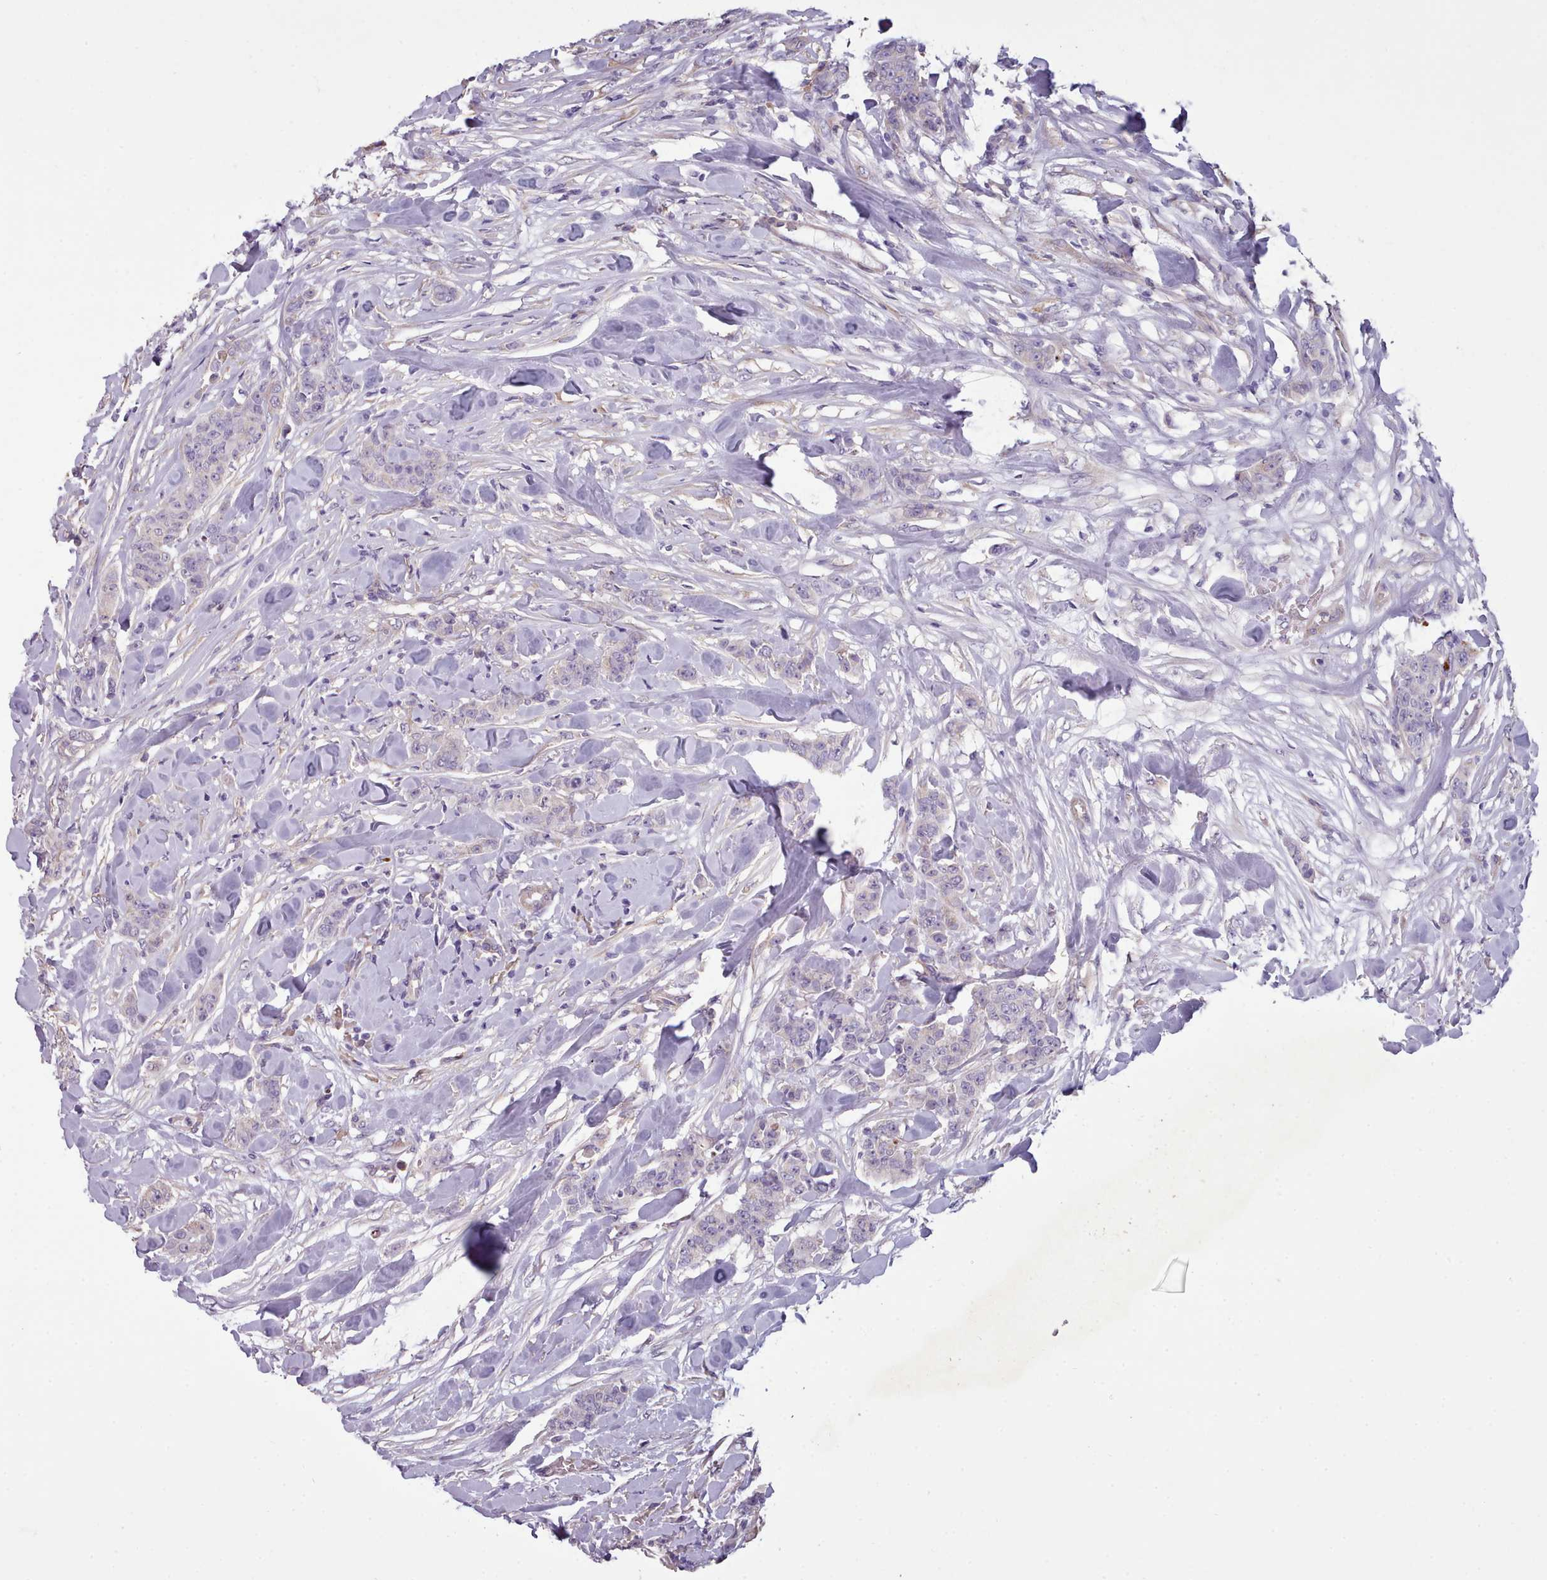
{"staining": {"intensity": "negative", "quantity": "none", "location": "none"}, "tissue": "breast cancer", "cell_type": "Tumor cells", "image_type": "cancer", "snomed": [{"axis": "morphology", "description": "Duct carcinoma"}, {"axis": "topography", "description": "Breast"}], "caption": "This is a histopathology image of immunohistochemistry (IHC) staining of breast cancer, which shows no expression in tumor cells.", "gene": "DPF1", "patient": {"sex": "female", "age": 40}}